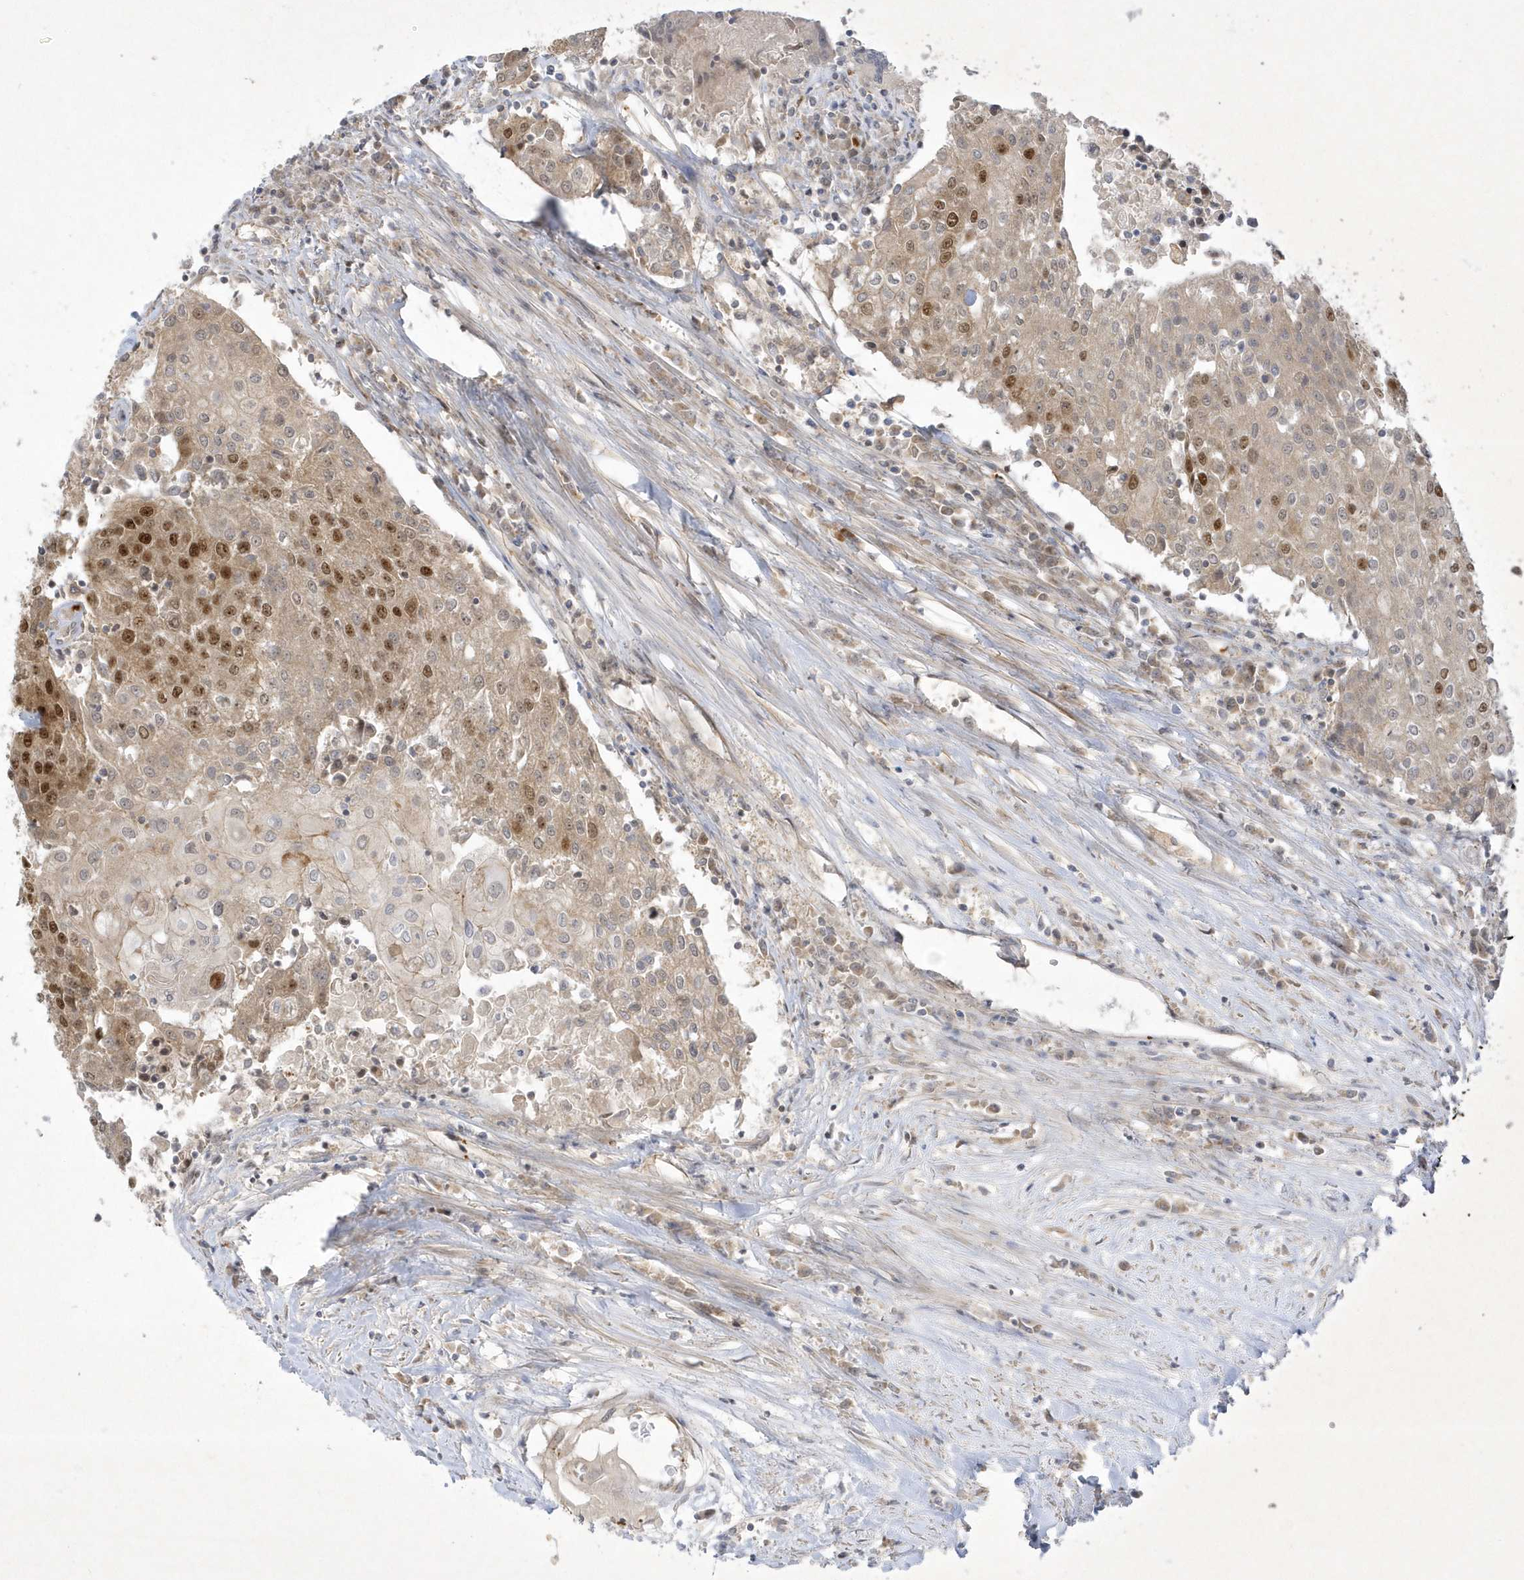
{"staining": {"intensity": "strong", "quantity": "25%-75%", "location": "cytoplasmic/membranous,nuclear"}, "tissue": "urothelial cancer", "cell_type": "Tumor cells", "image_type": "cancer", "snomed": [{"axis": "morphology", "description": "Urothelial carcinoma, High grade"}, {"axis": "topography", "description": "Urinary bladder"}], "caption": "Urothelial cancer tissue shows strong cytoplasmic/membranous and nuclear expression in about 25%-75% of tumor cells", "gene": "NAF1", "patient": {"sex": "female", "age": 85}}